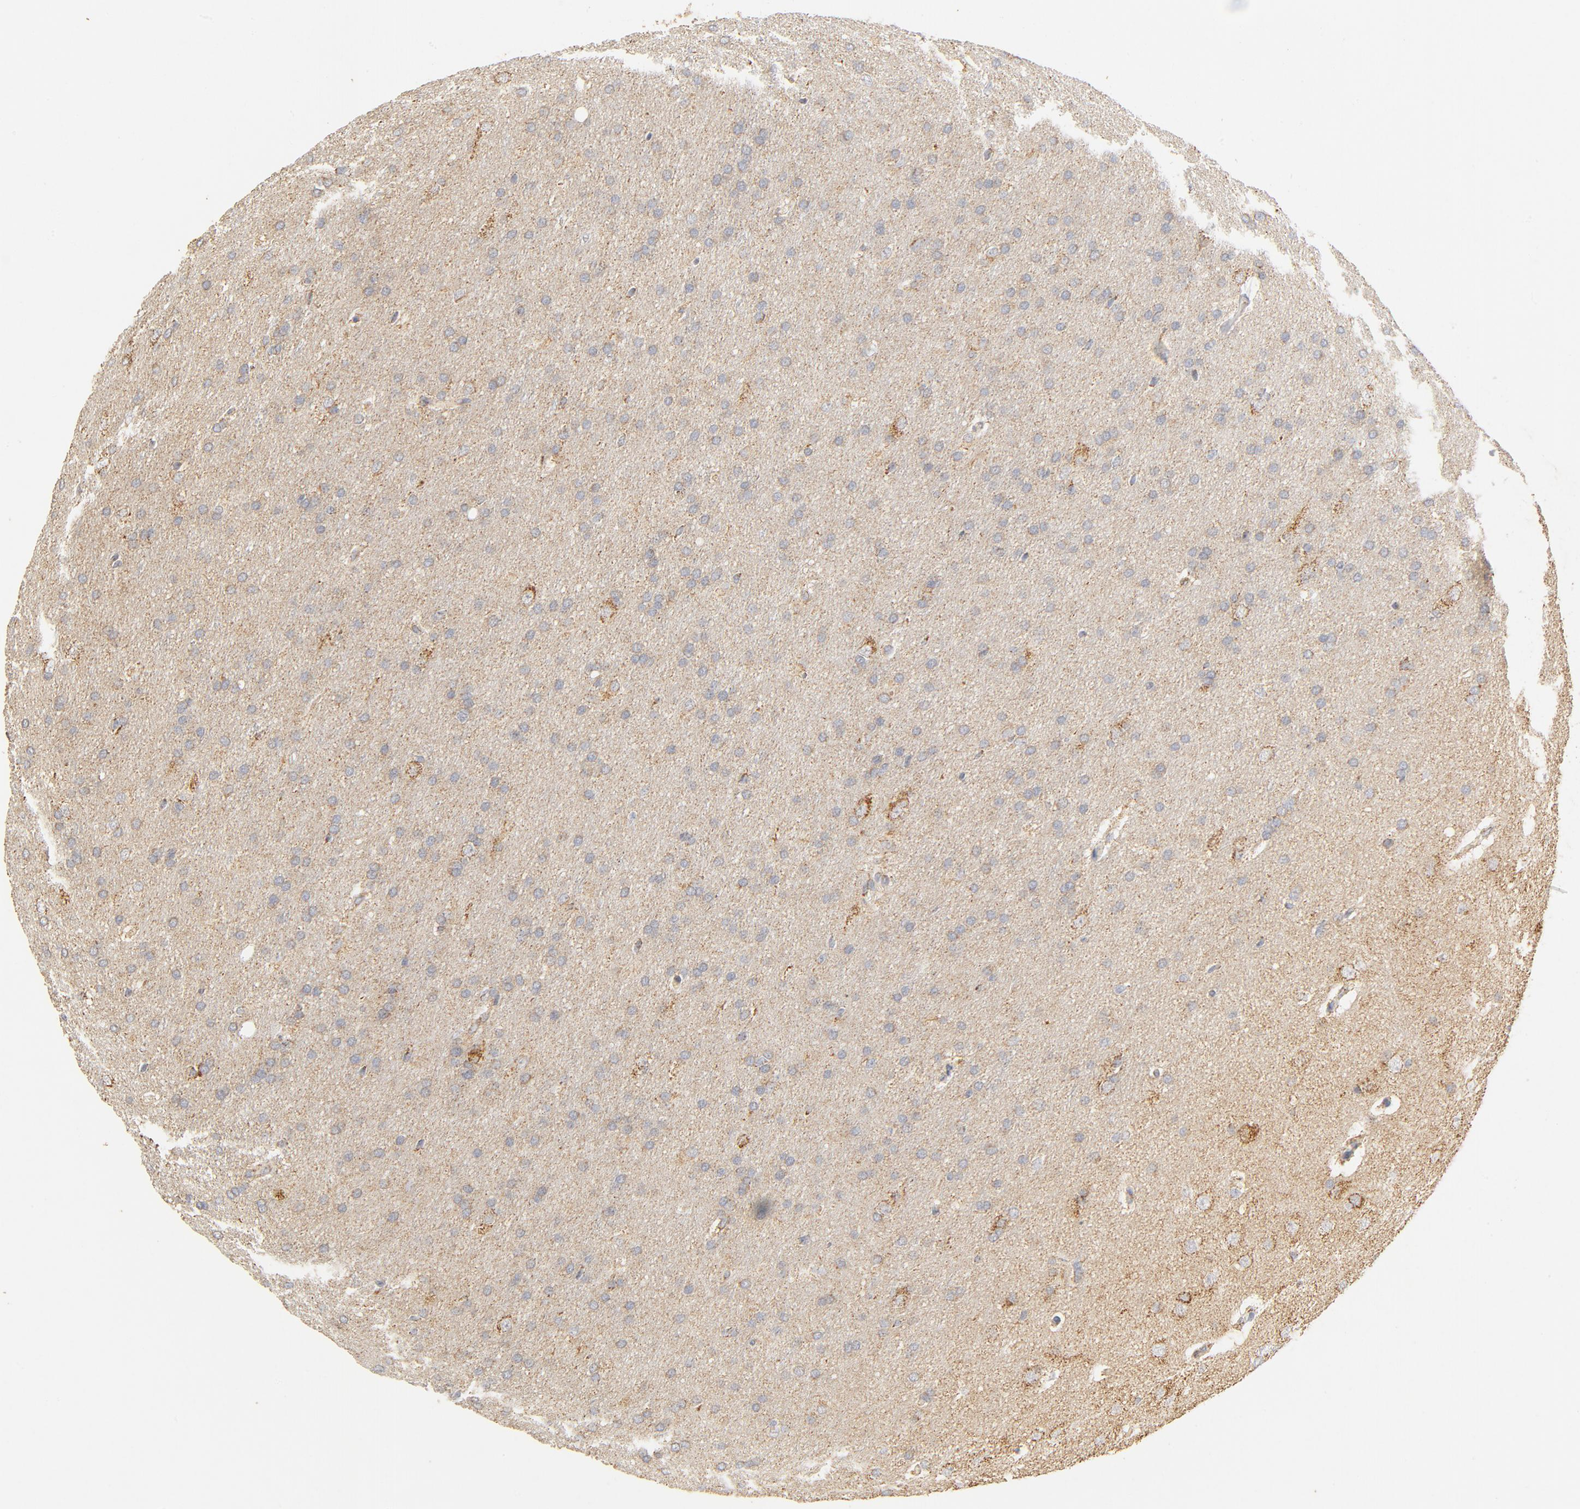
{"staining": {"intensity": "weak", "quantity": ">75%", "location": "cytoplasmic/membranous"}, "tissue": "glioma", "cell_type": "Tumor cells", "image_type": "cancer", "snomed": [{"axis": "morphology", "description": "Glioma, malignant, Low grade"}, {"axis": "topography", "description": "Brain"}], "caption": "High-magnification brightfield microscopy of malignant glioma (low-grade) stained with DAB (3,3'-diaminobenzidine) (brown) and counterstained with hematoxylin (blue). tumor cells exhibit weak cytoplasmic/membranous positivity is seen in about>75% of cells. The staining was performed using DAB to visualize the protein expression in brown, while the nuclei were stained in blue with hematoxylin (Magnification: 20x).", "gene": "COX4I1", "patient": {"sex": "female", "age": 32}}